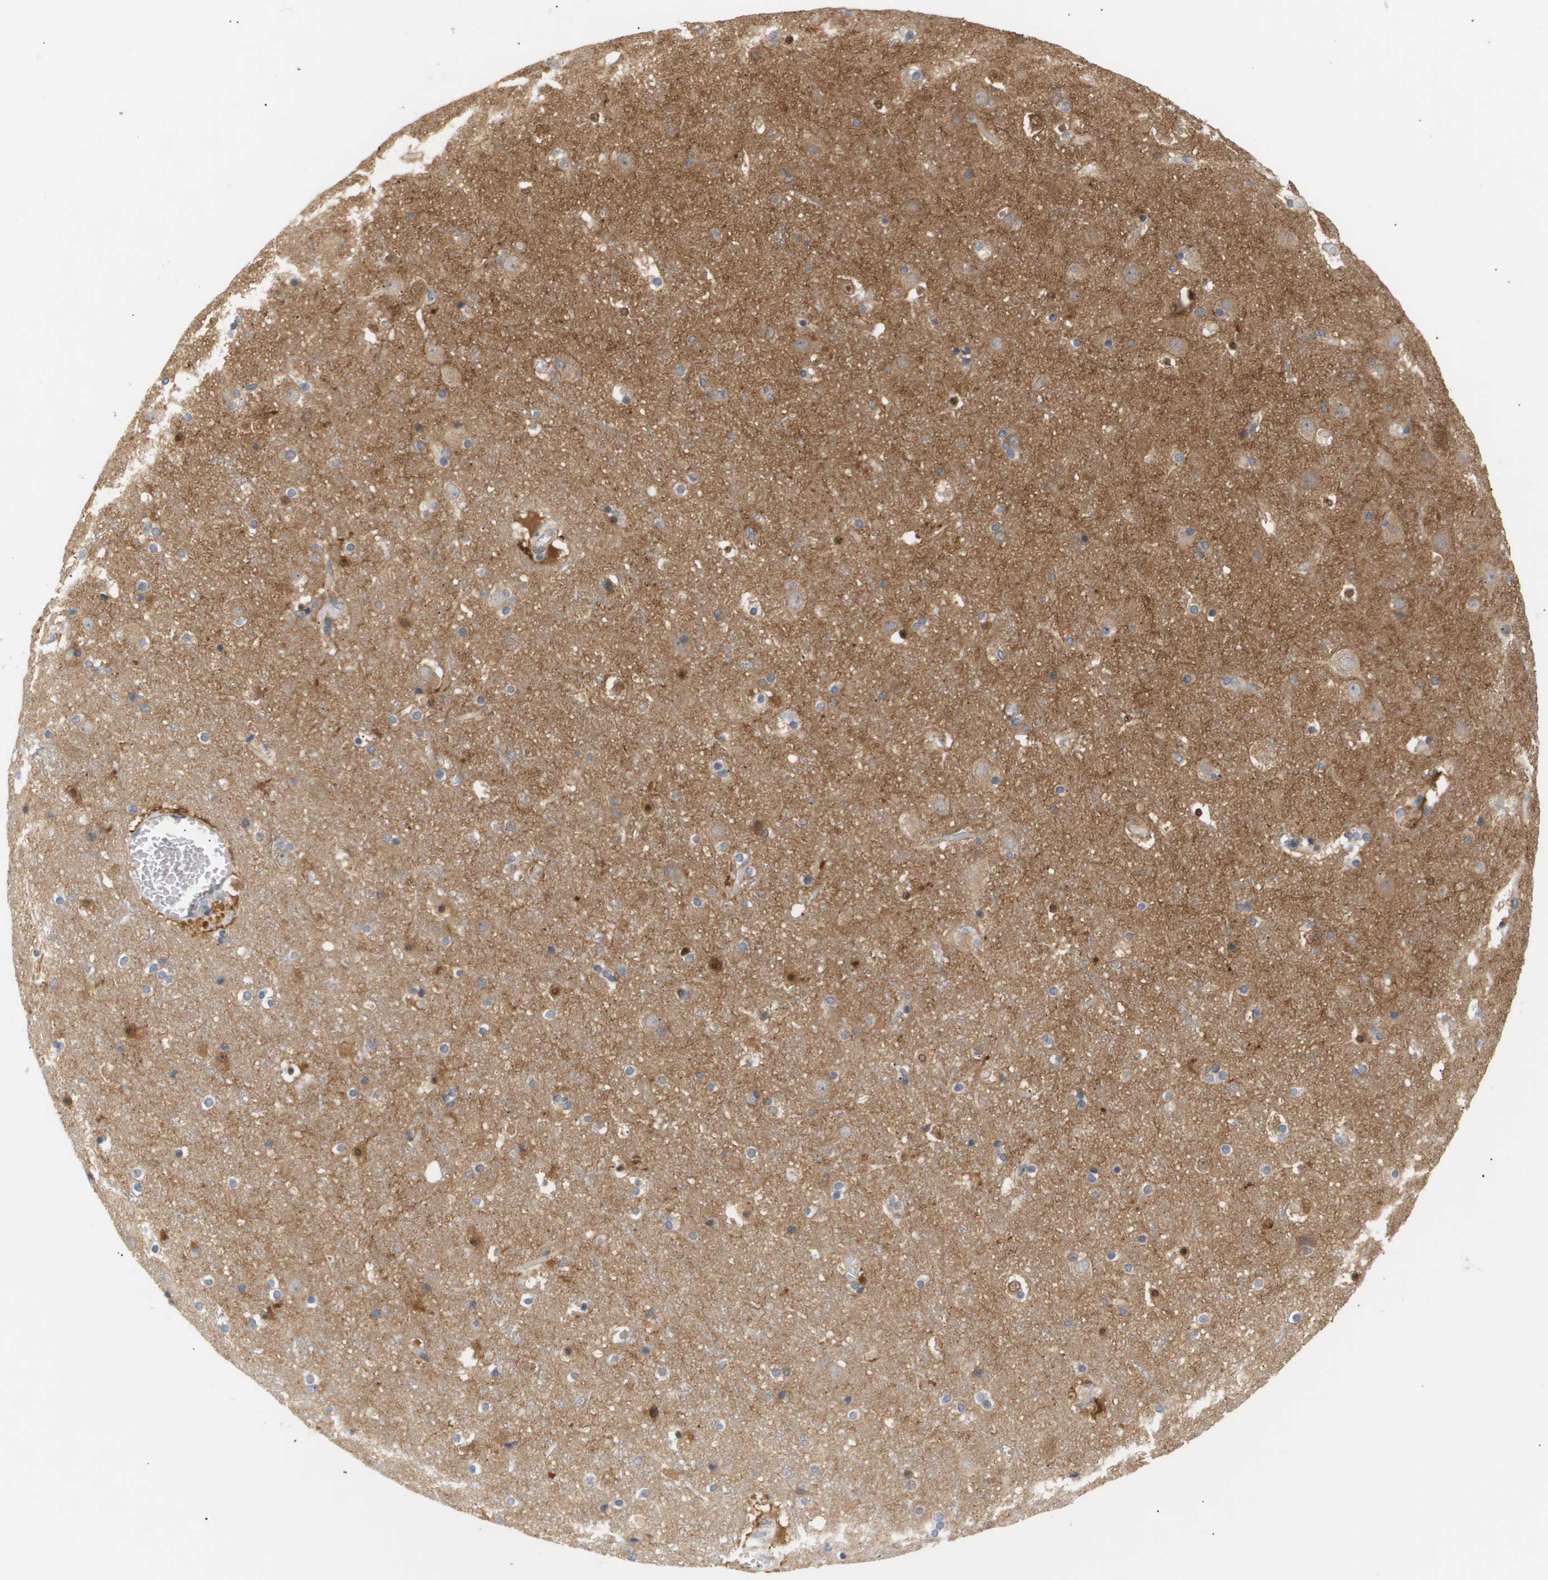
{"staining": {"intensity": "negative", "quantity": "none", "location": "none"}, "tissue": "cerebral cortex", "cell_type": "Endothelial cells", "image_type": "normal", "snomed": [{"axis": "morphology", "description": "Normal tissue, NOS"}, {"axis": "topography", "description": "Cerebral cortex"}], "caption": "Immunohistochemistry (IHC) micrograph of benign cerebral cortex stained for a protein (brown), which demonstrates no staining in endothelial cells.", "gene": "CORO2B", "patient": {"sex": "male", "age": 45}}